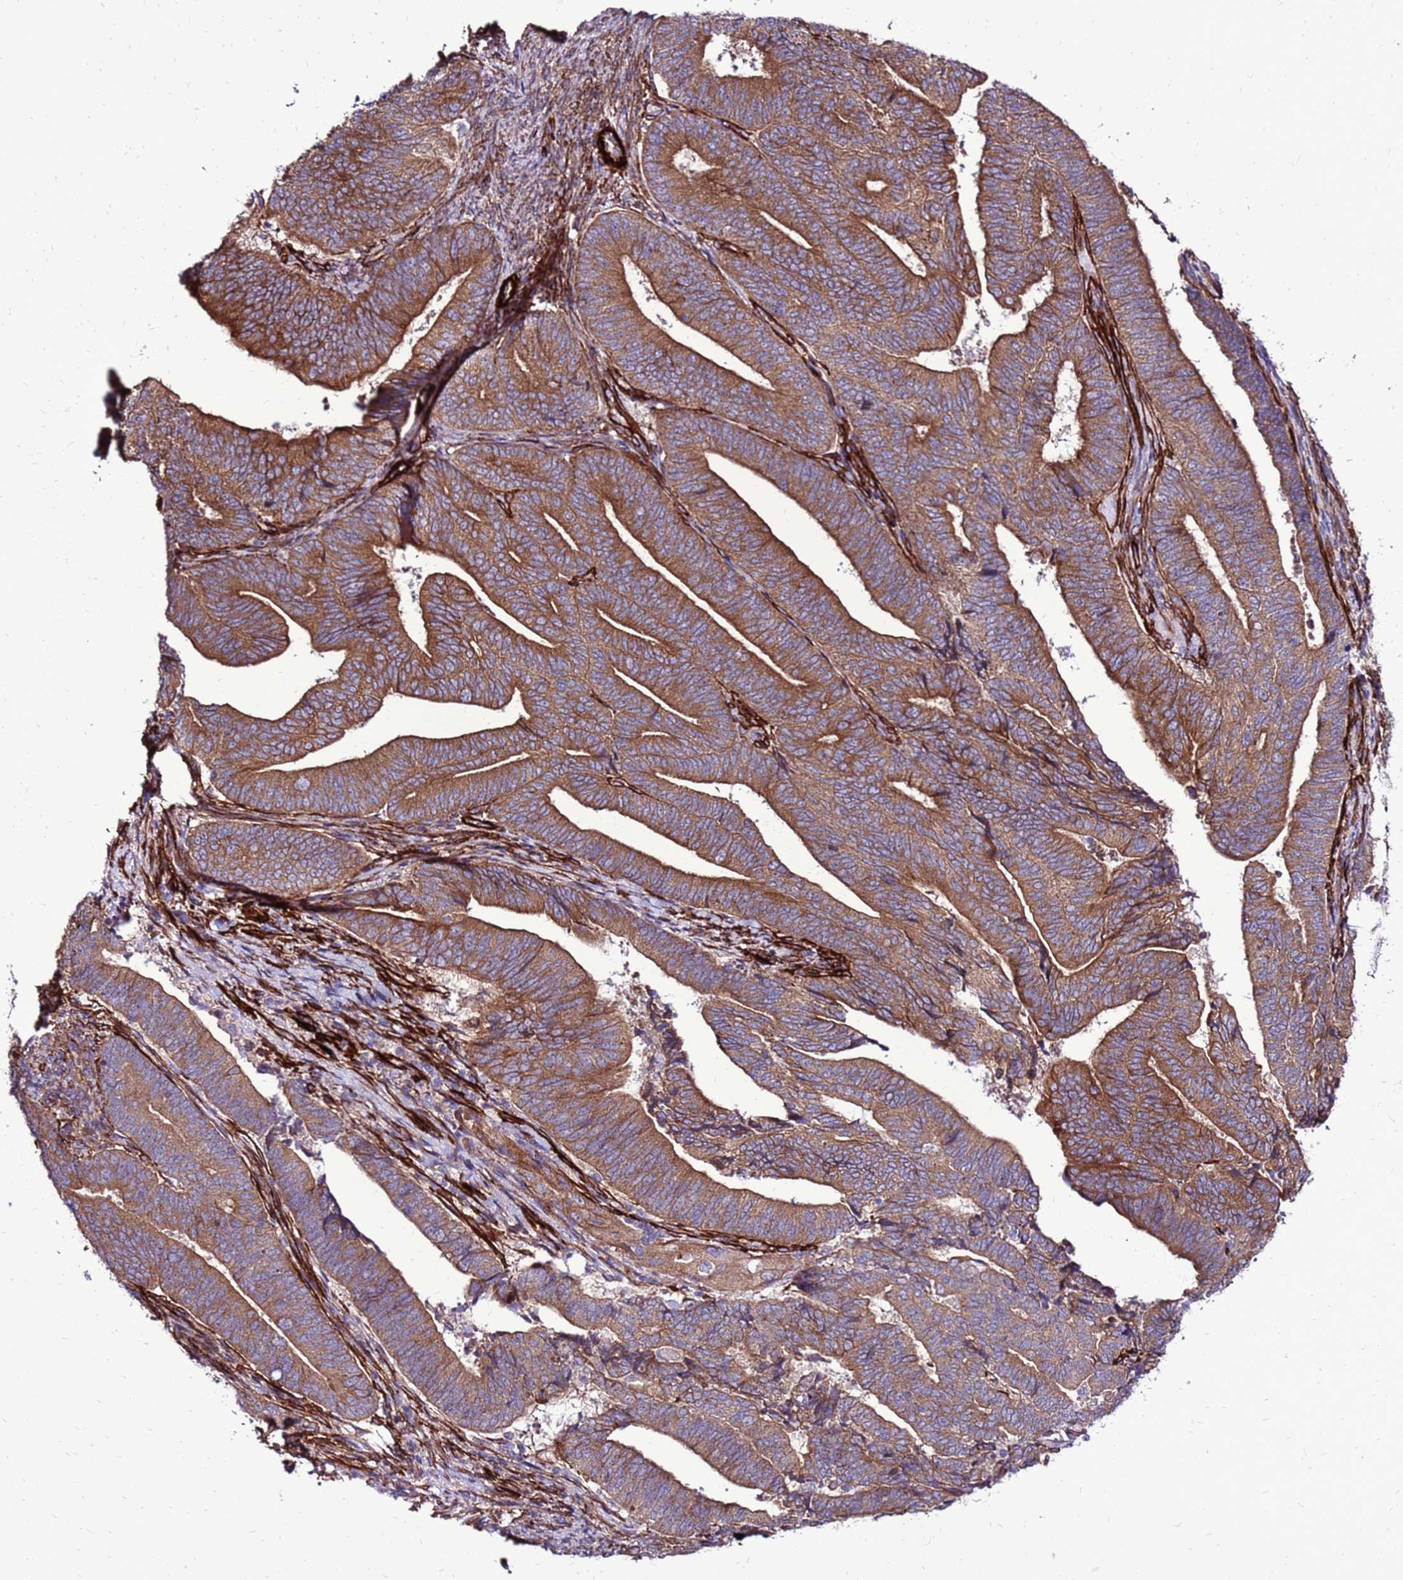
{"staining": {"intensity": "moderate", "quantity": ">75%", "location": "cytoplasmic/membranous"}, "tissue": "endometrial cancer", "cell_type": "Tumor cells", "image_type": "cancer", "snomed": [{"axis": "morphology", "description": "Adenocarcinoma, NOS"}, {"axis": "topography", "description": "Endometrium"}], "caption": "Immunohistochemical staining of endometrial cancer shows medium levels of moderate cytoplasmic/membranous staining in about >75% of tumor cells. The staining is performed using DAB brown chromogen to label protein expression. The nuclei are counter-stained blue using hematoxylin.", "gene": "EI24", "patient": {"sex": "female", "age": 70}}